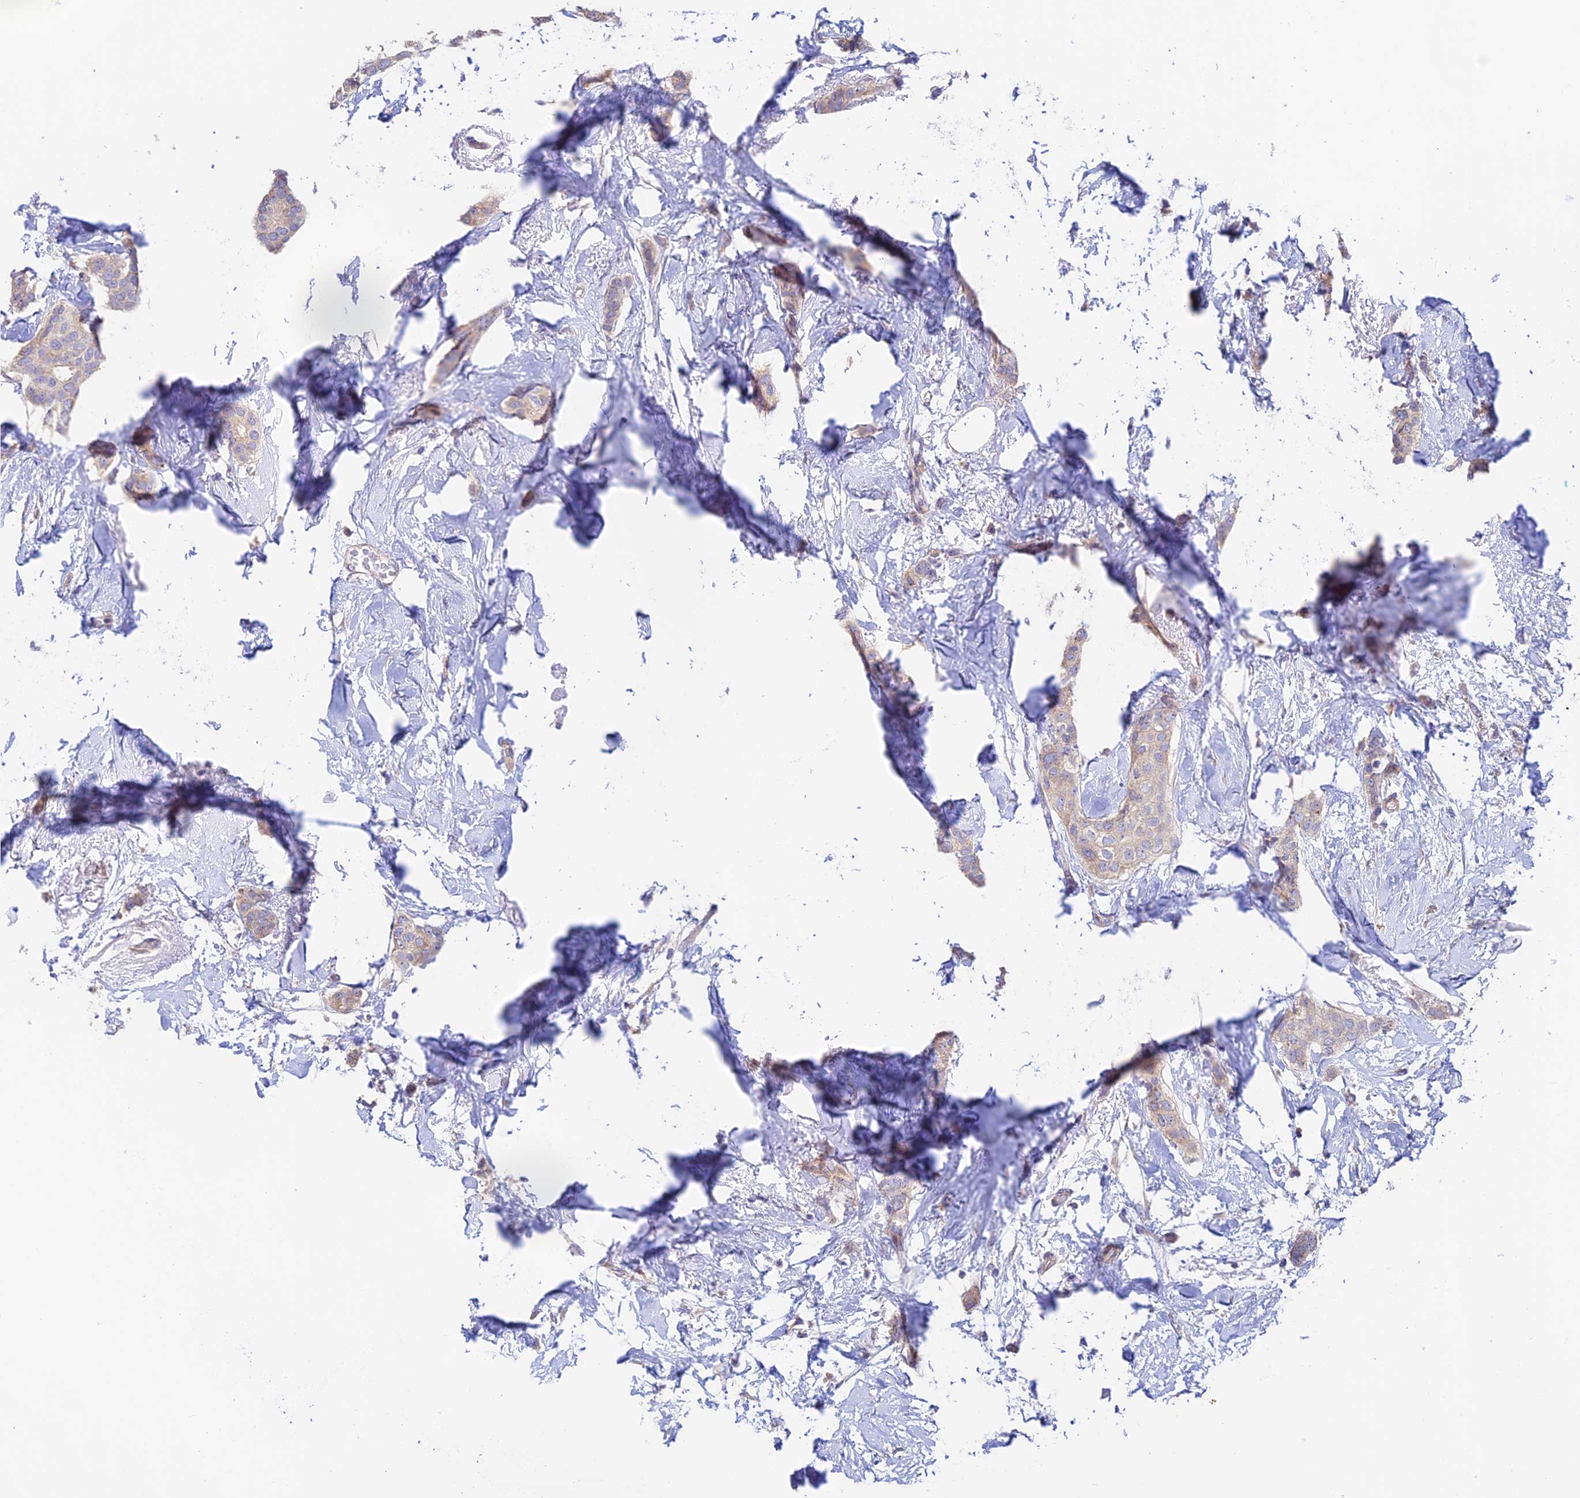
{"staining": {"intensity": "weak", "quantity": "<25%", "location": "cytoplasmic/membranous"}, "tissue": "breast cancer", "cell_type": "Tumor cells", "image_type": "cancer", "snomed": [{"axis": "morphology", "description": "Duct carcinoma"}, {"axis": "topography", "description": "Breast"}], "caption": "IHC of human intraductal carcinoma (breast) exhibits no staining in tumor cells.", "gene": "EMC3", "patient": {"sex": "female", "age": 72}}